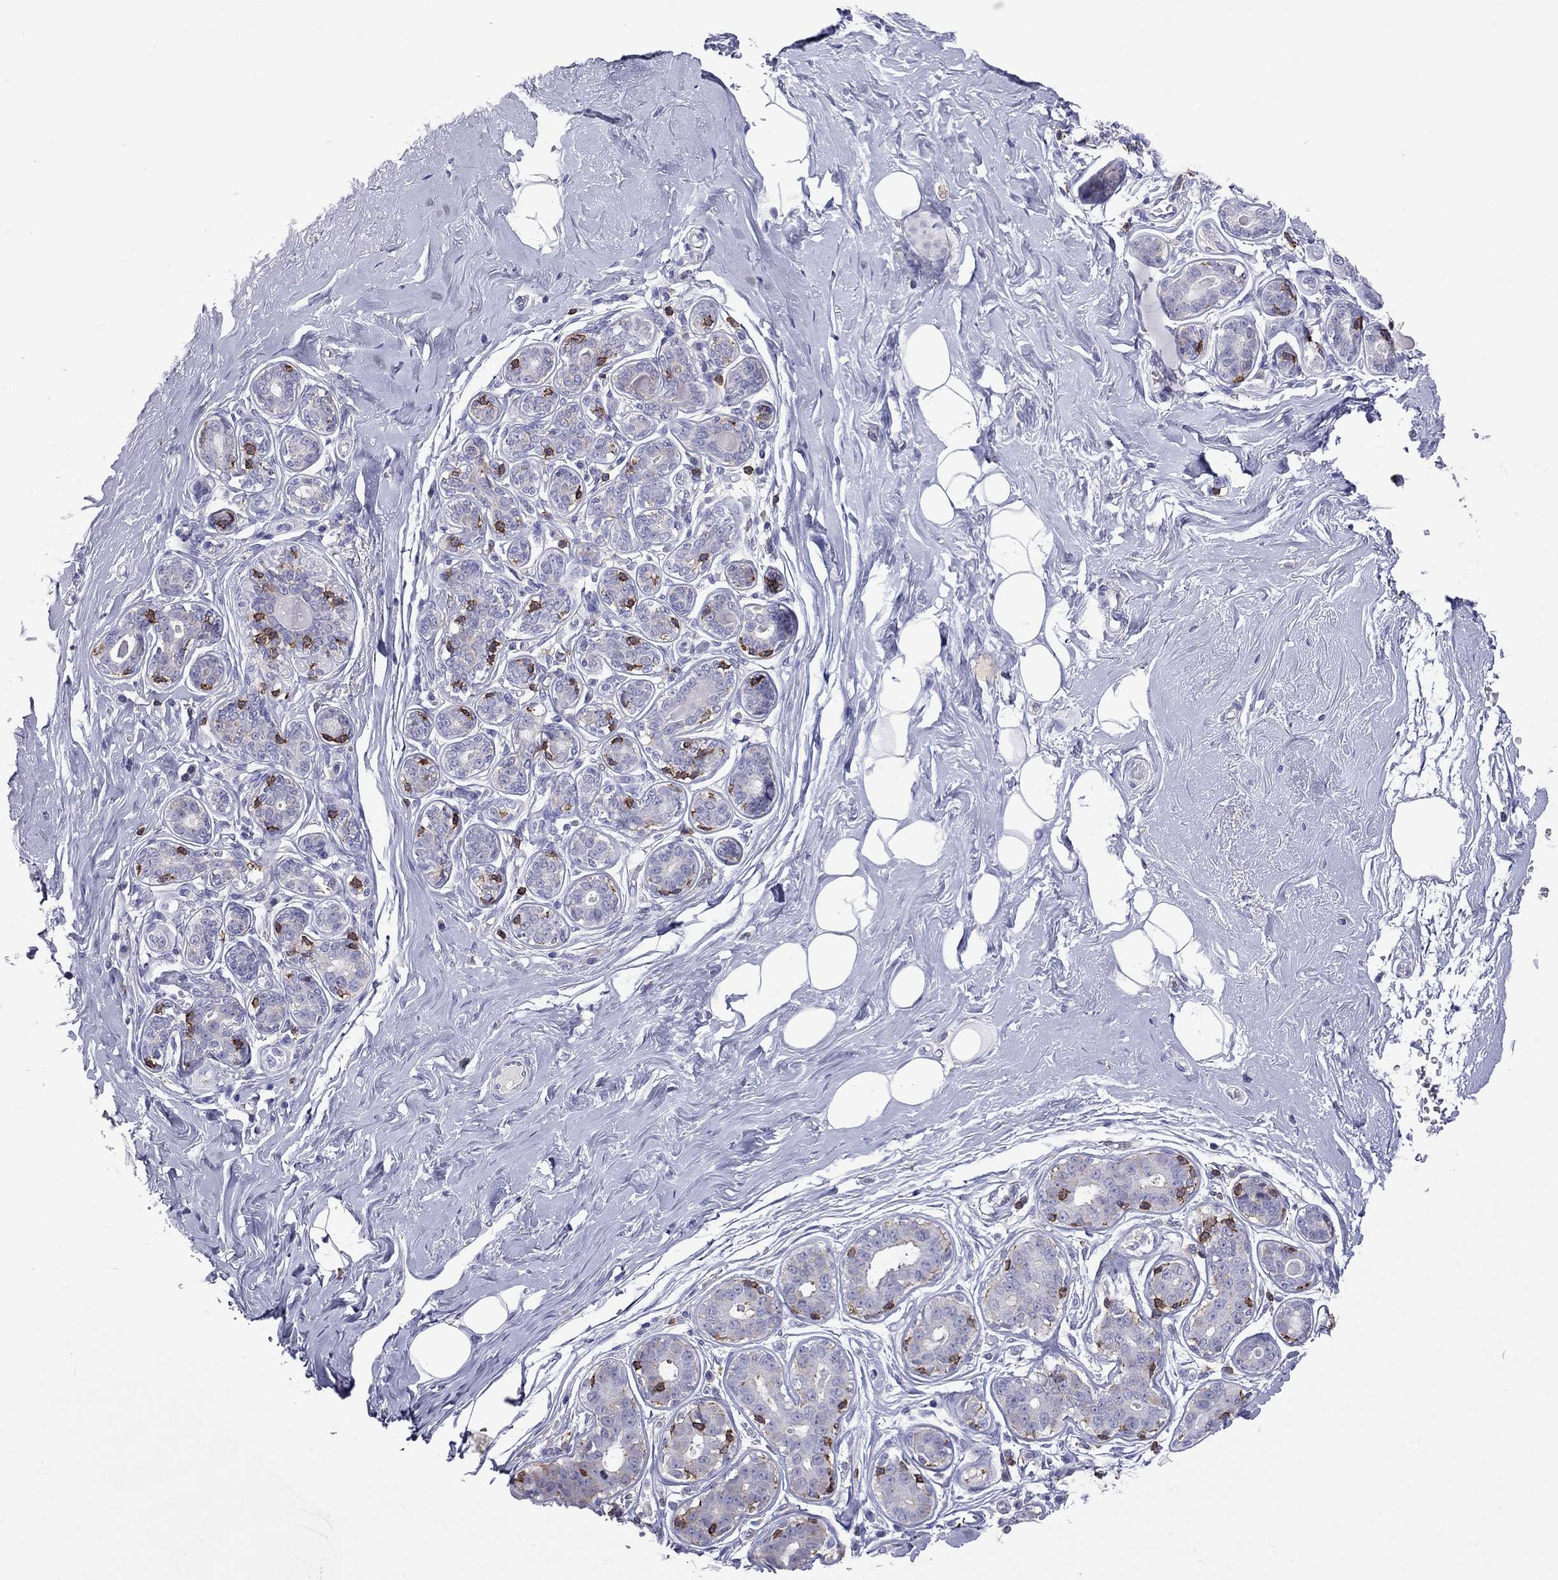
{"staining": {"intensity": "negative", "quantity": "none", "location": "none"}, "tissue": "breast", "cell_type": "Adipocytes", "image_type": "normal", "snomed": [{"axis": "morphology", "description": "Normal tissue, NOS"}, {"axis": "topography", "description": "Skin"}, {"axis": "topography", "description": "Breast"}], "caption": "IHC of unremarkable human breast reveals no positivity in adipocytes.", "gene": "ENSG00000288637", "patient": {"sex": "female", "age": 43}}